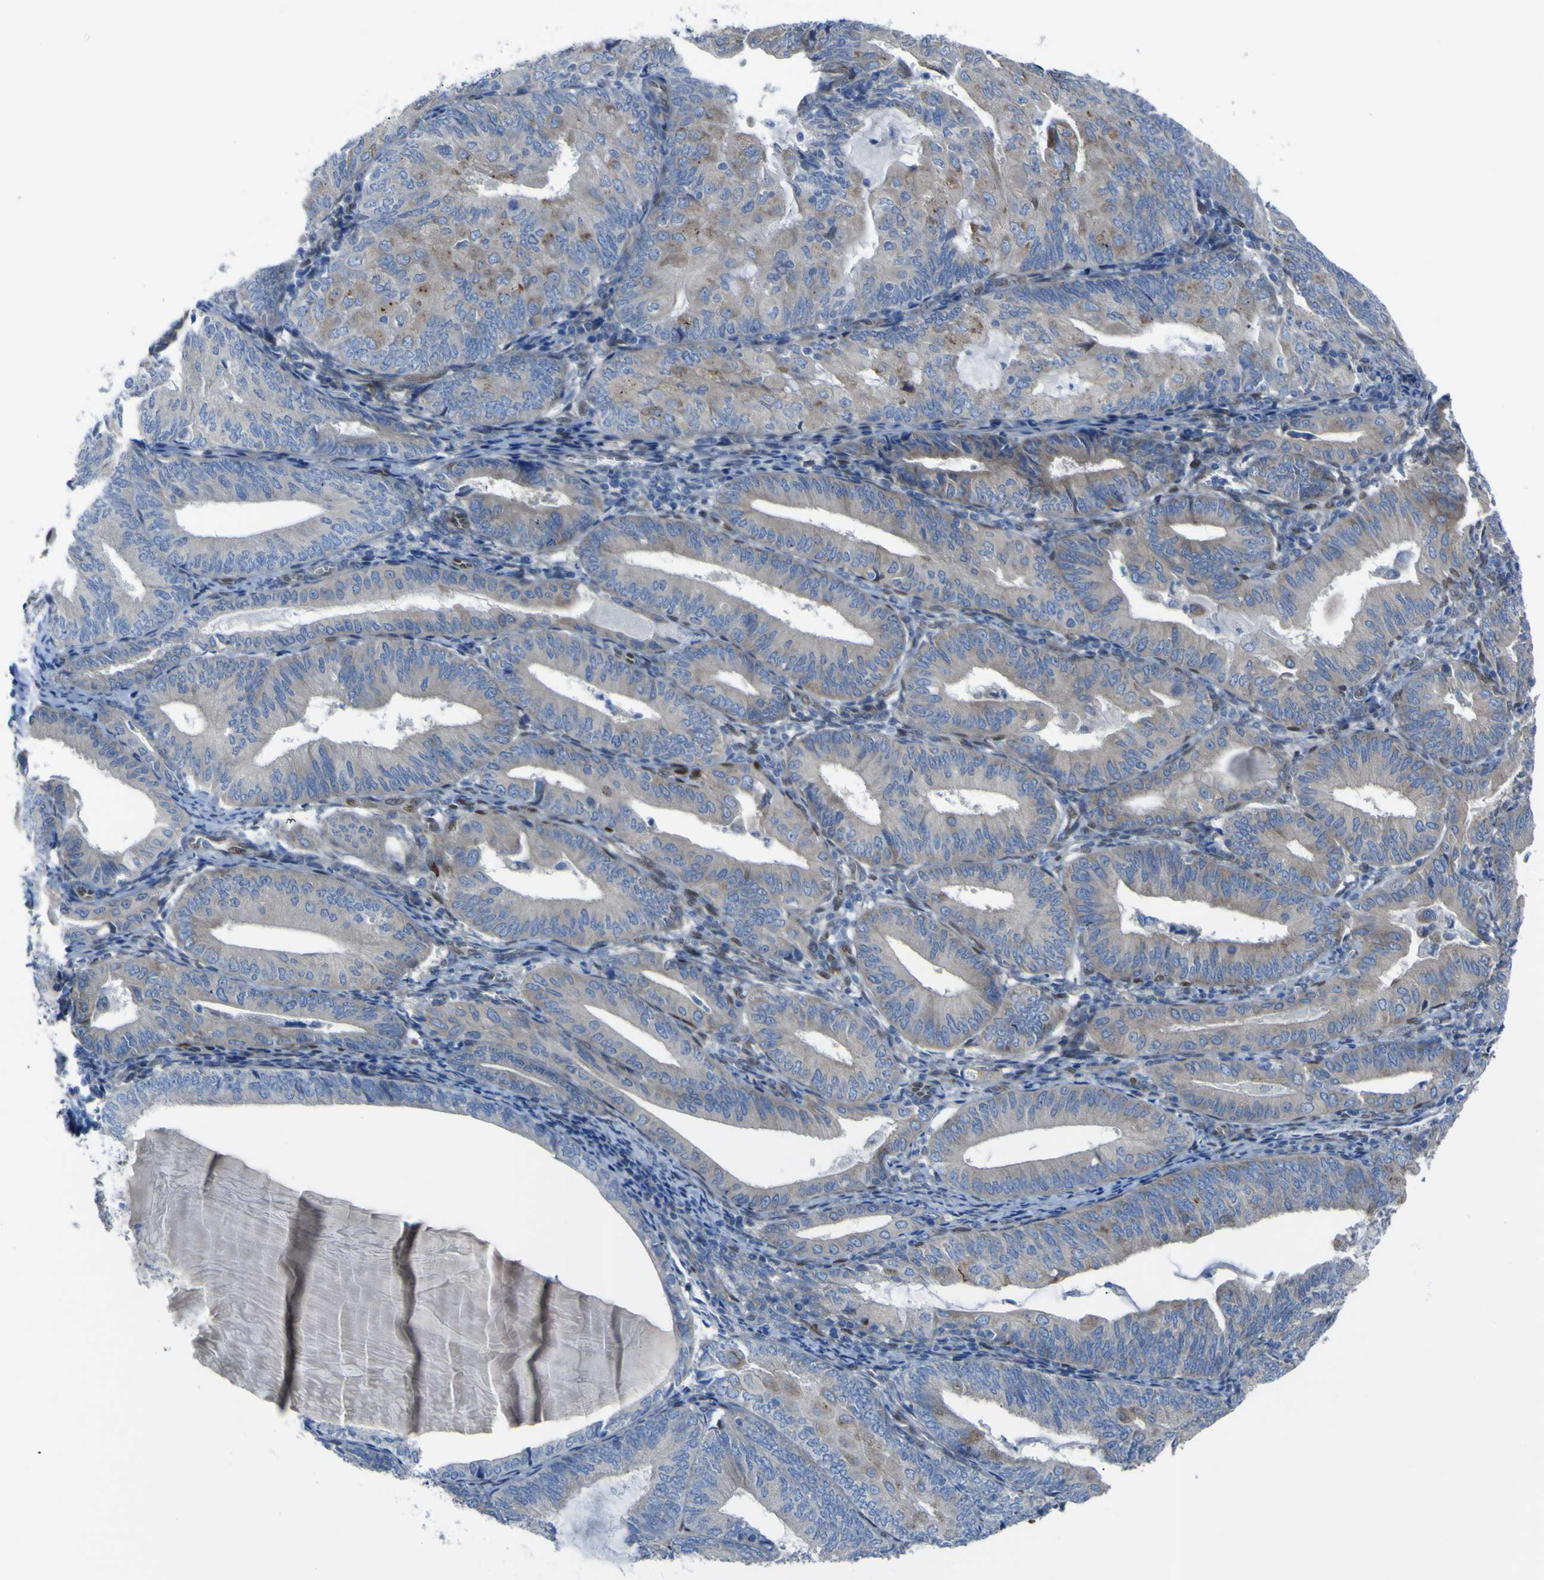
{"staining": {"intensity": "moderate", "quantity": "<25%", "location": "cytoplasmic/membranous"}, "tissue": "endometrial cancer", "cell_type": "Tumor cells", "image_type": "cancer", "snomed": [{"axis": "morphology", "description": "Adenocarcinoma, NOS"}, {"axis": "topography", "description": "Endometrium"}], "caption": "Immunohistochemistry (DAB) staining of adenocarcinoma (endometrial) reveals moderate cytoplasmic/membranous protein expression in about <25% of tumor cells.", "gene": "LRRN1", "patient": {"sex": "female", "age": 81}}